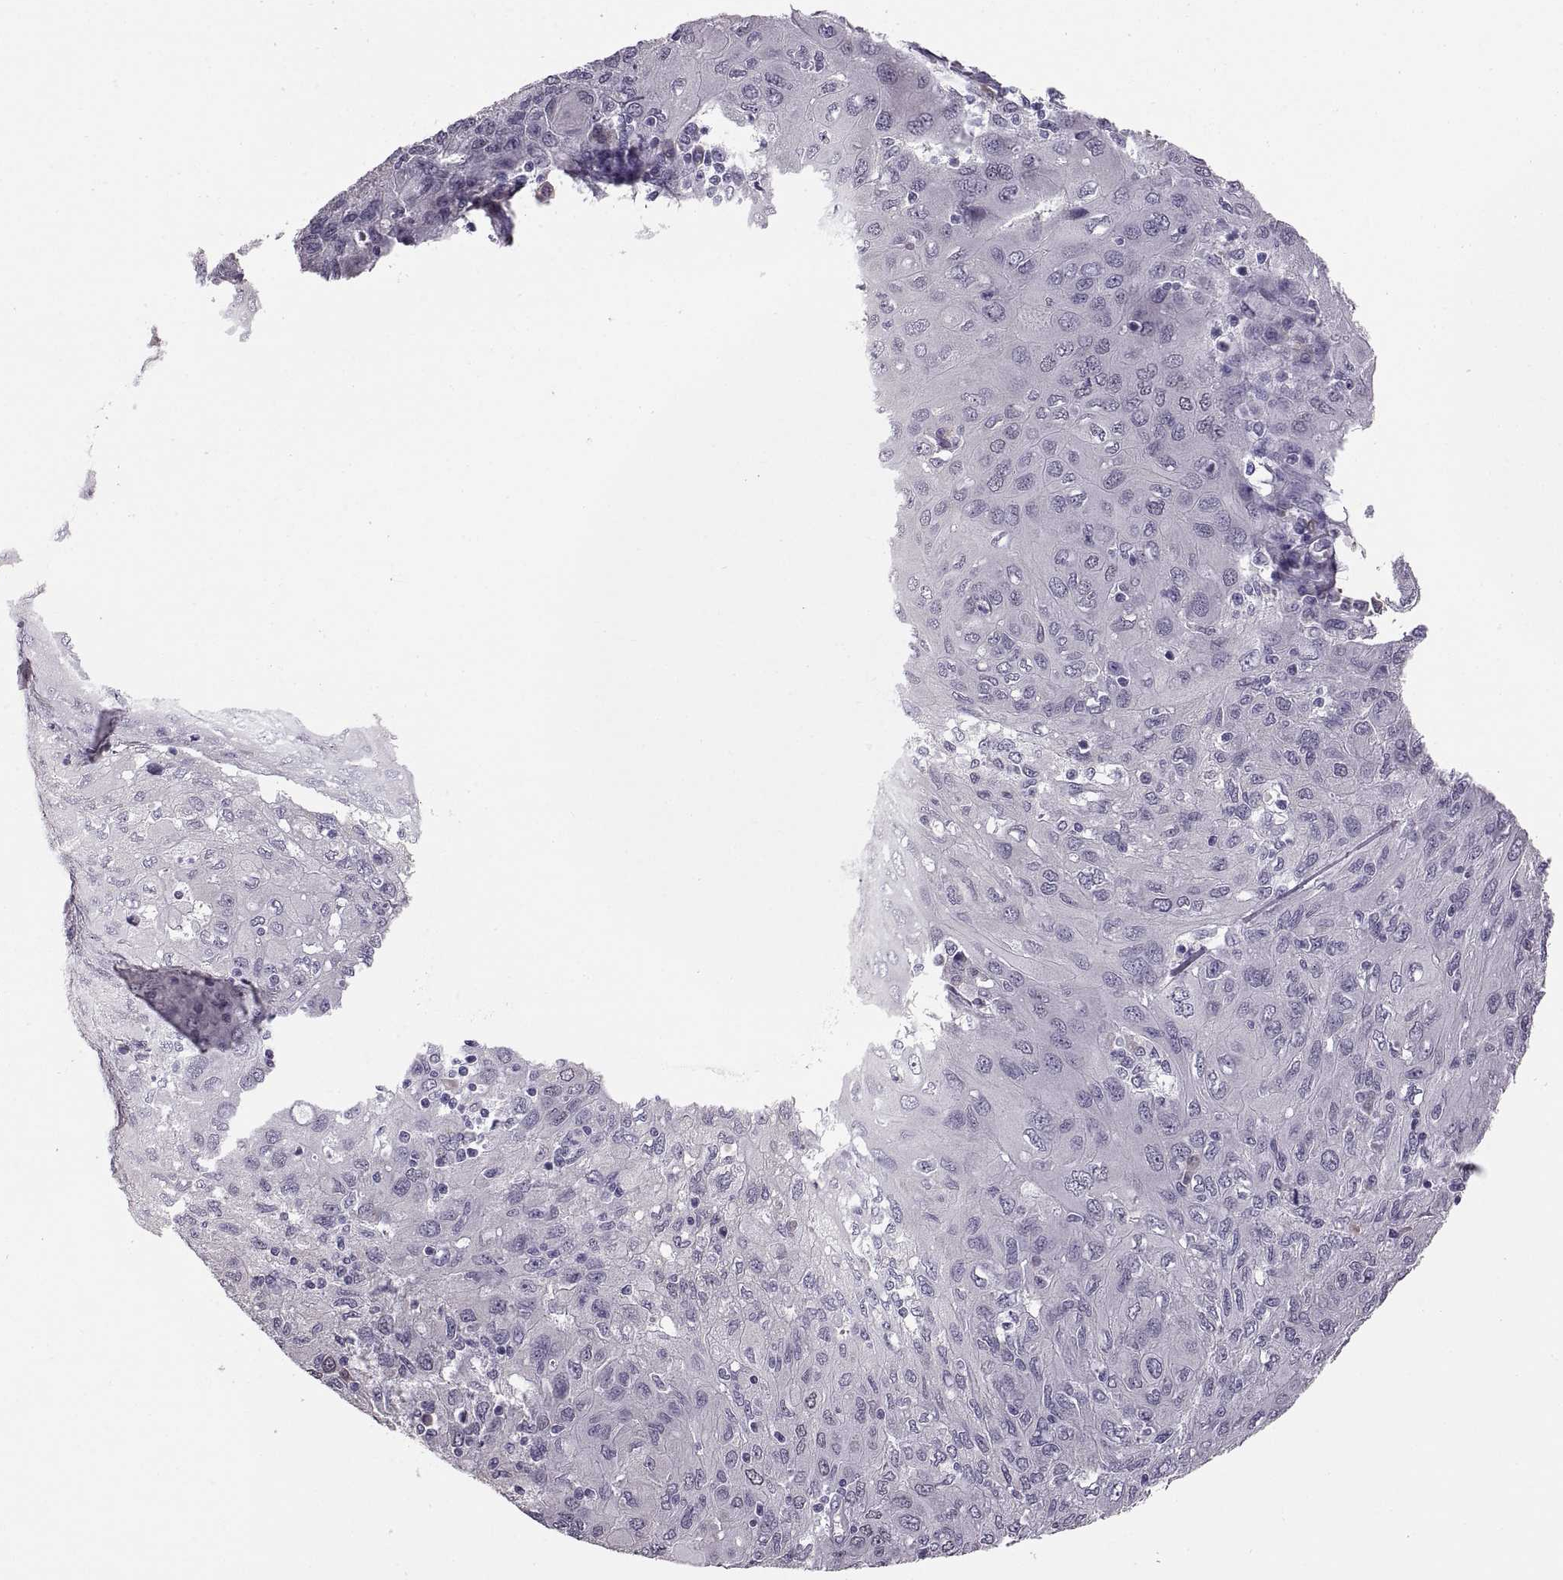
{"staining": {"intensity": "negative", "quantity": "none", "location": "none"}, "tissue": "ovarian cancer", "cell_type": "Tumor cells", "image_type": "cancer", "snomed": [{"axis": "morphology", "description": "Carcinoma, endometroid"}, {"axis": "topography", "description": "Ovary"}], "caption": "Photomicrograph shows no protein staining in tumor cells of endometroid carcinoma (ovarian) tissue.", "gene": "MAGEB18", "patient": {"sex": "female", "age": 50}}